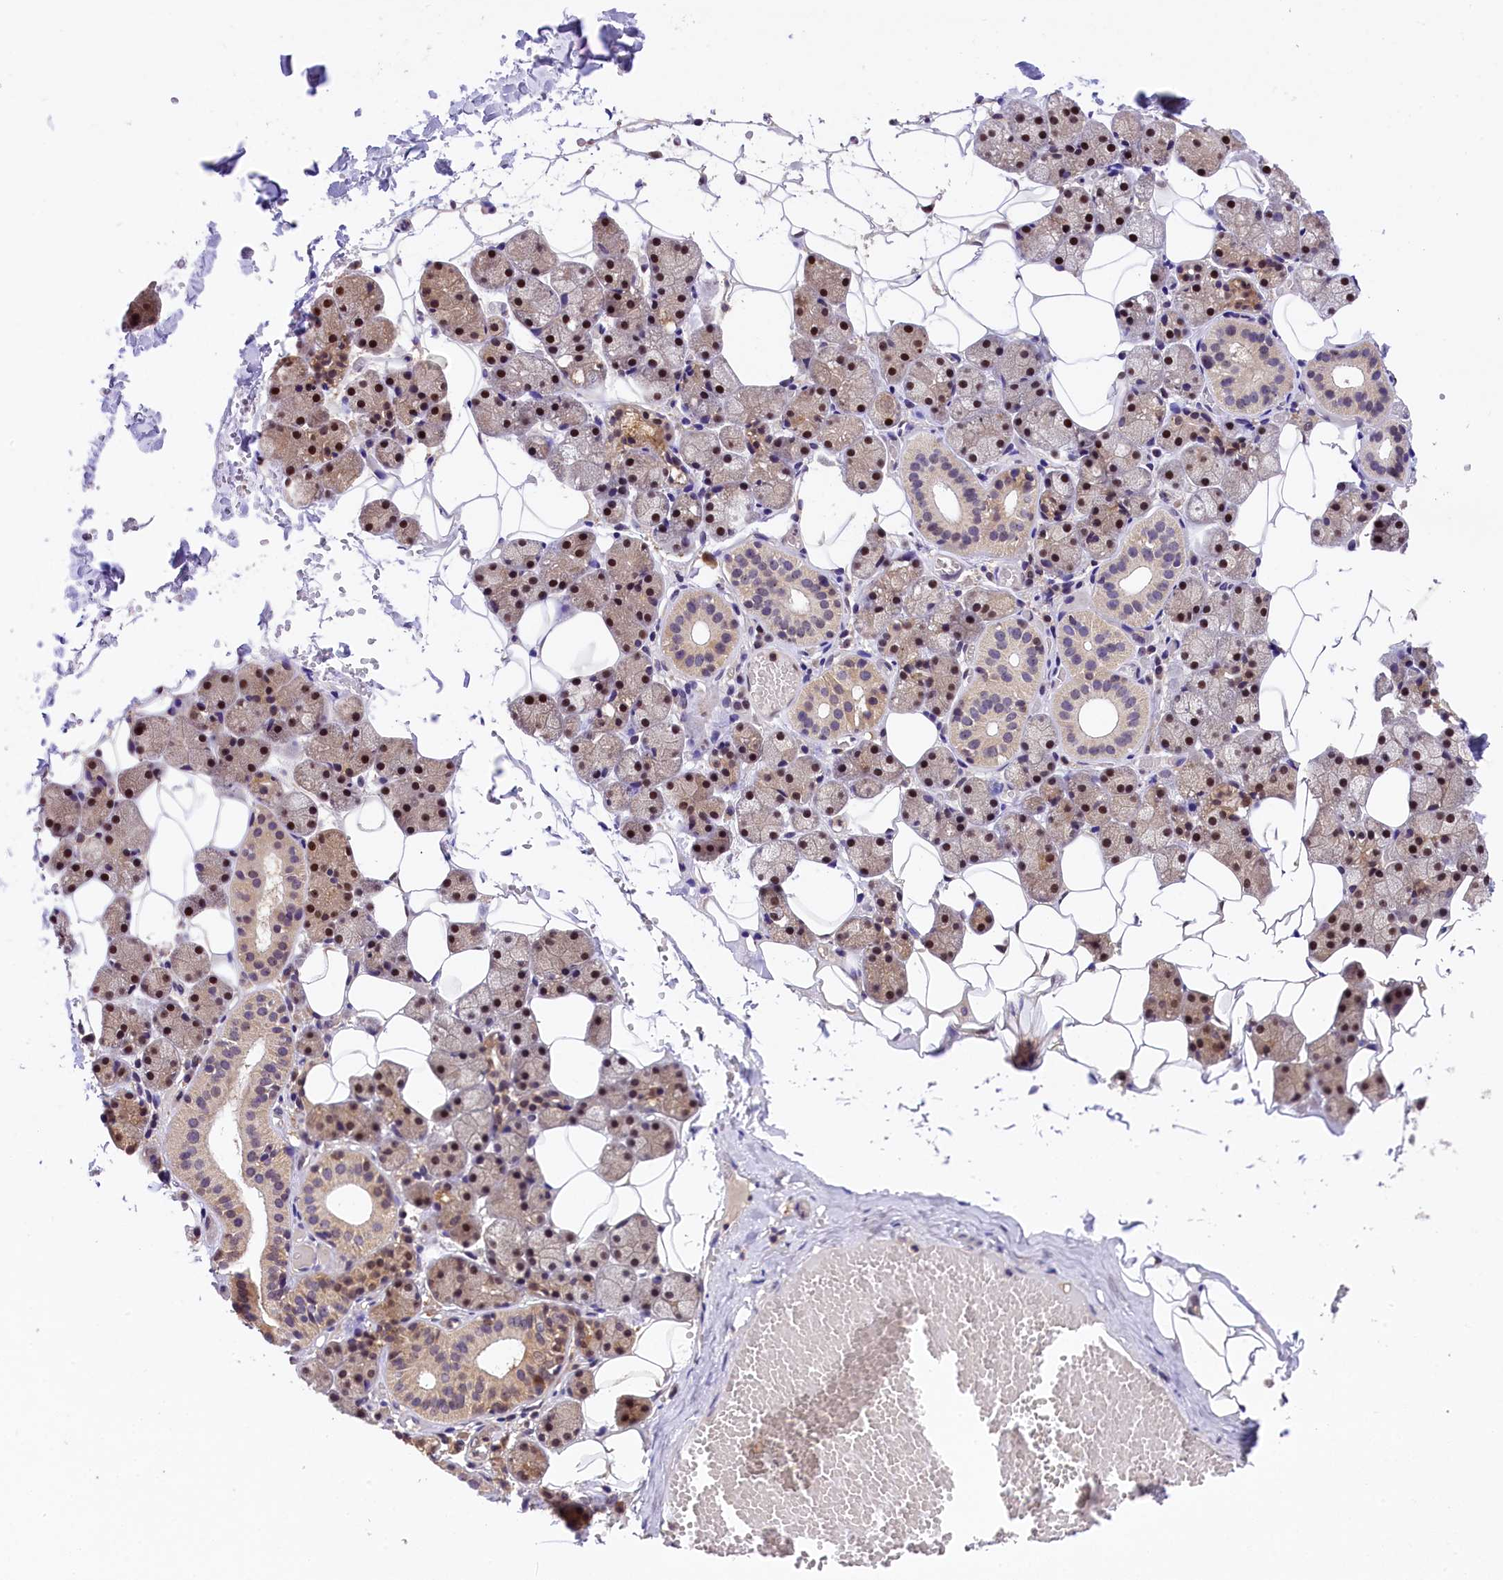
{"staining": {"intensity": "moderate", "quantity": ">75%", "location": "cytoplasmic/membranous,nuclear"}, "tissue": "salivary gland", "cell_type": "Glandular cells", "image_type": "normal", "snomed": [{"axis": "morphology", "description": "Normal tissue, NOS"}, {"axis": "topography", "description": "Salivary gland"}], "caption": "This histopathology image reveals IHC staining of normal human salivary gland, with medium moderate cytoplasmic/membranous,nuclear staining in approximately >75% of glandular cells.", "gene": "EIF6", "patient": {"sex": "female", "age": 33}}